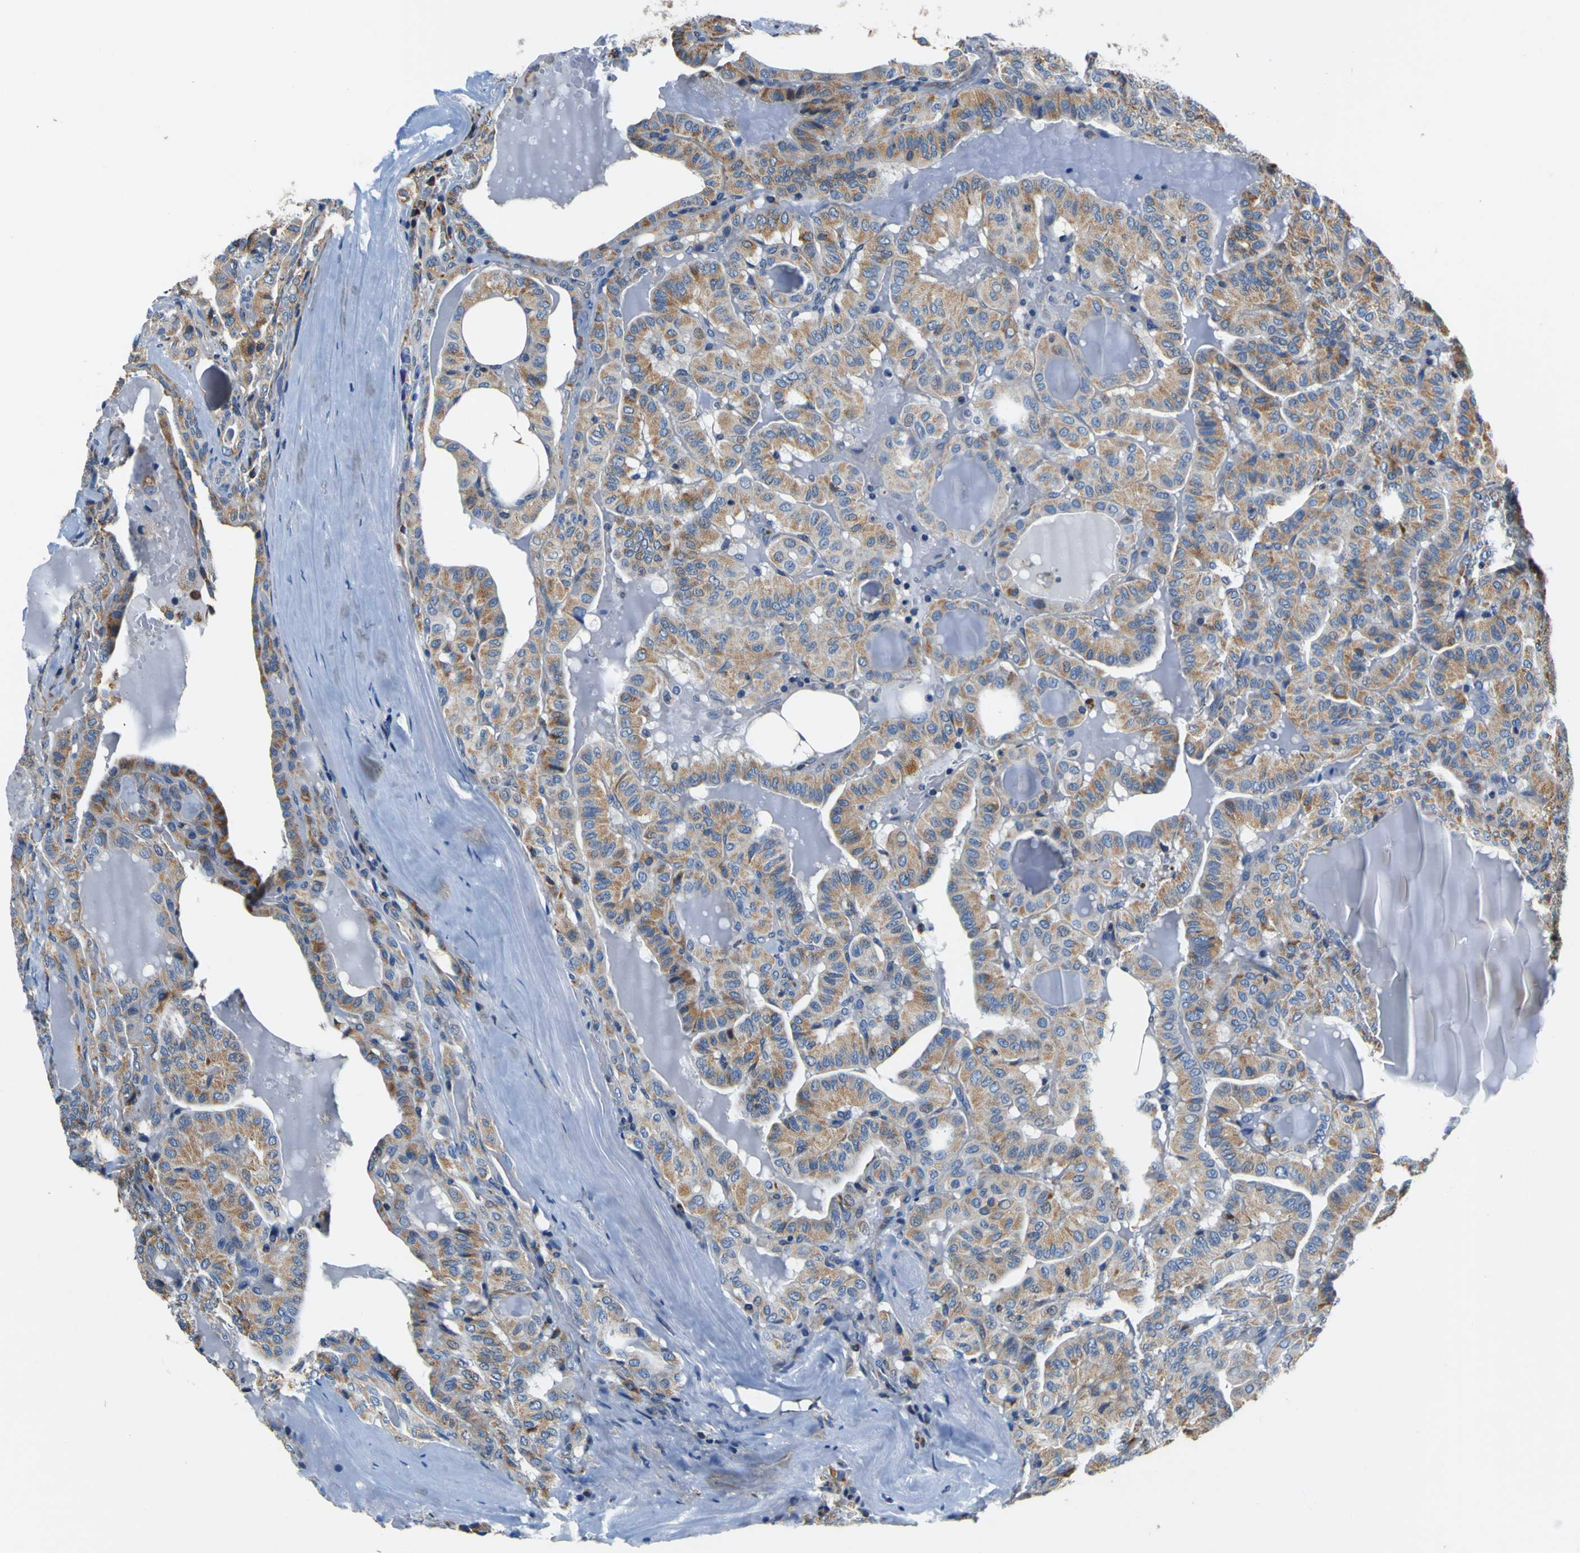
{"staining": {"intensity": "moderate", "quantity": ">75%", "location": "cytoplasmic/membranous"}, "tissue": "head and neck cancer", "cell_type": "Tumor cells", "image_type": "cancer", "snomed": [{"axis": "morphology", "description": "Squamous cell carcinoma, NOS"}, {"axis": "topography", "description": "Oral tissue"}, {"axis": "topography", "description": "Head-Neck"}], "caption": "DAB (3,3'-diaminobenzidine) immunohistochemical staining of squamous cell carcinoma (head and neck) shows moderate cytoplasmic/membranous protein positivity in approximately >75% of tumor cells.", "gene": "LRP4", "patient": {"sex": "female", "age": 50}}